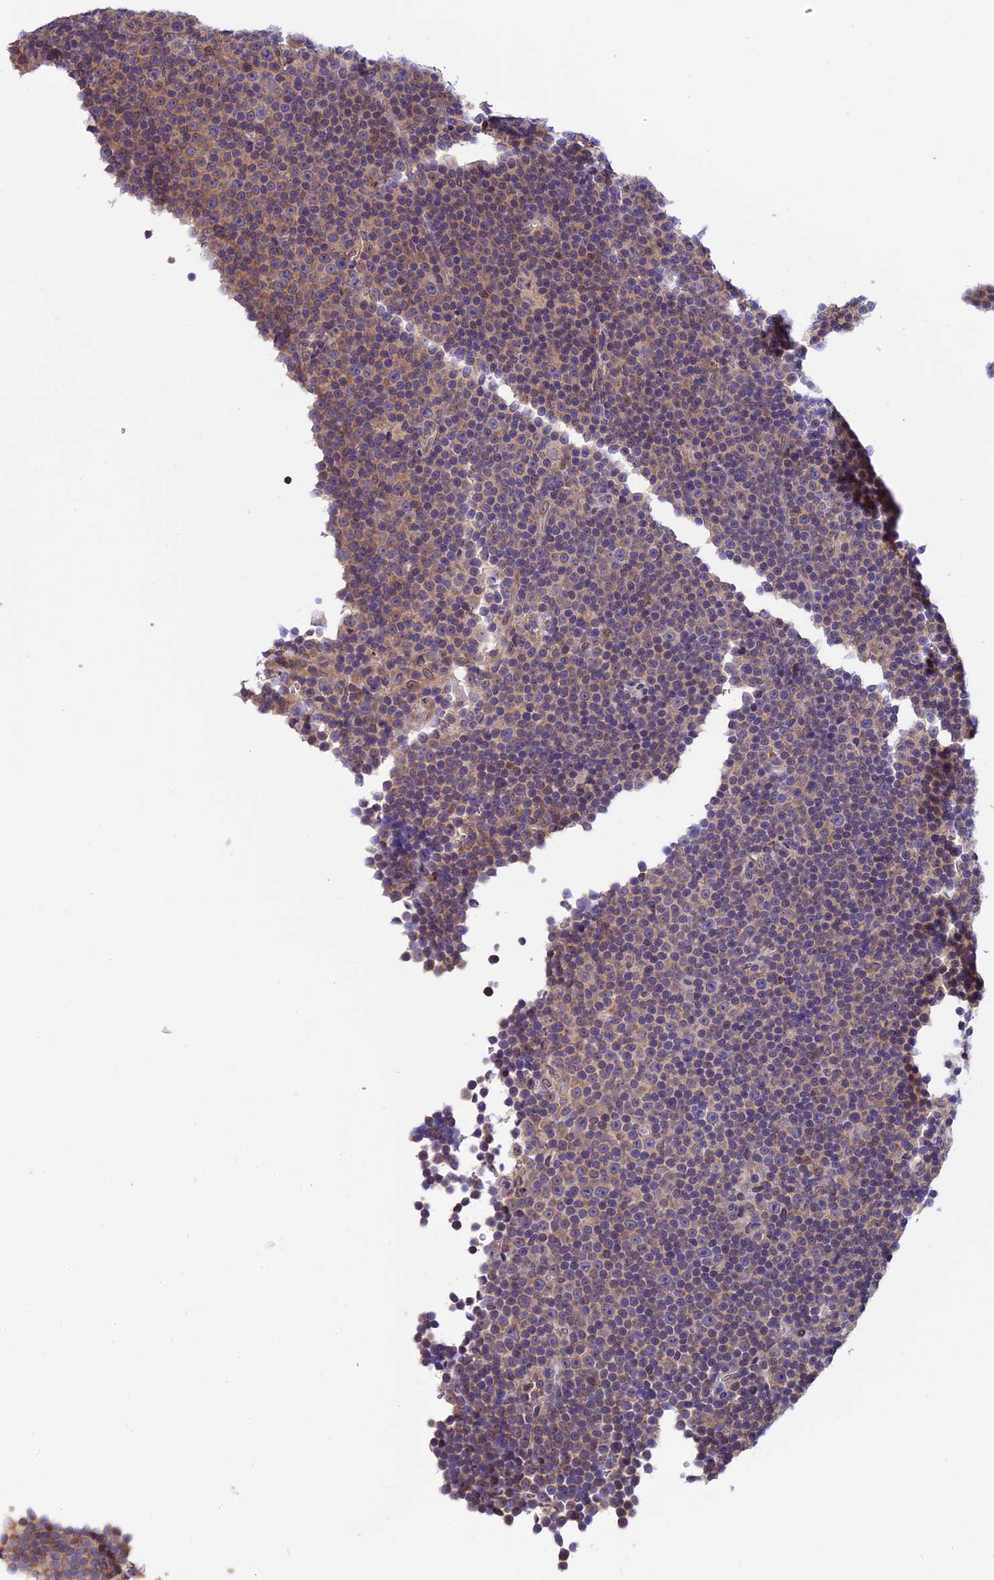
{"staining": {"intensity": "weak", "quantity": "<25%", "location": "cytoplasmic/membranous"}, "tissue": "lymphoma", "cell_type": "Tumor cells", "image_type": "cancer", "snomed": [{"axis": "morphology", "description": "Malignant lymphoma, non-Hodgkin's type, Low grade"}, {"axis": "topography", "description": "Lymph node"}], "caption": "There is no significant staining in tumor cells of lymphoma.", "gene": "CHMP2A", "patient": {"sex": "female", "age": 67}}